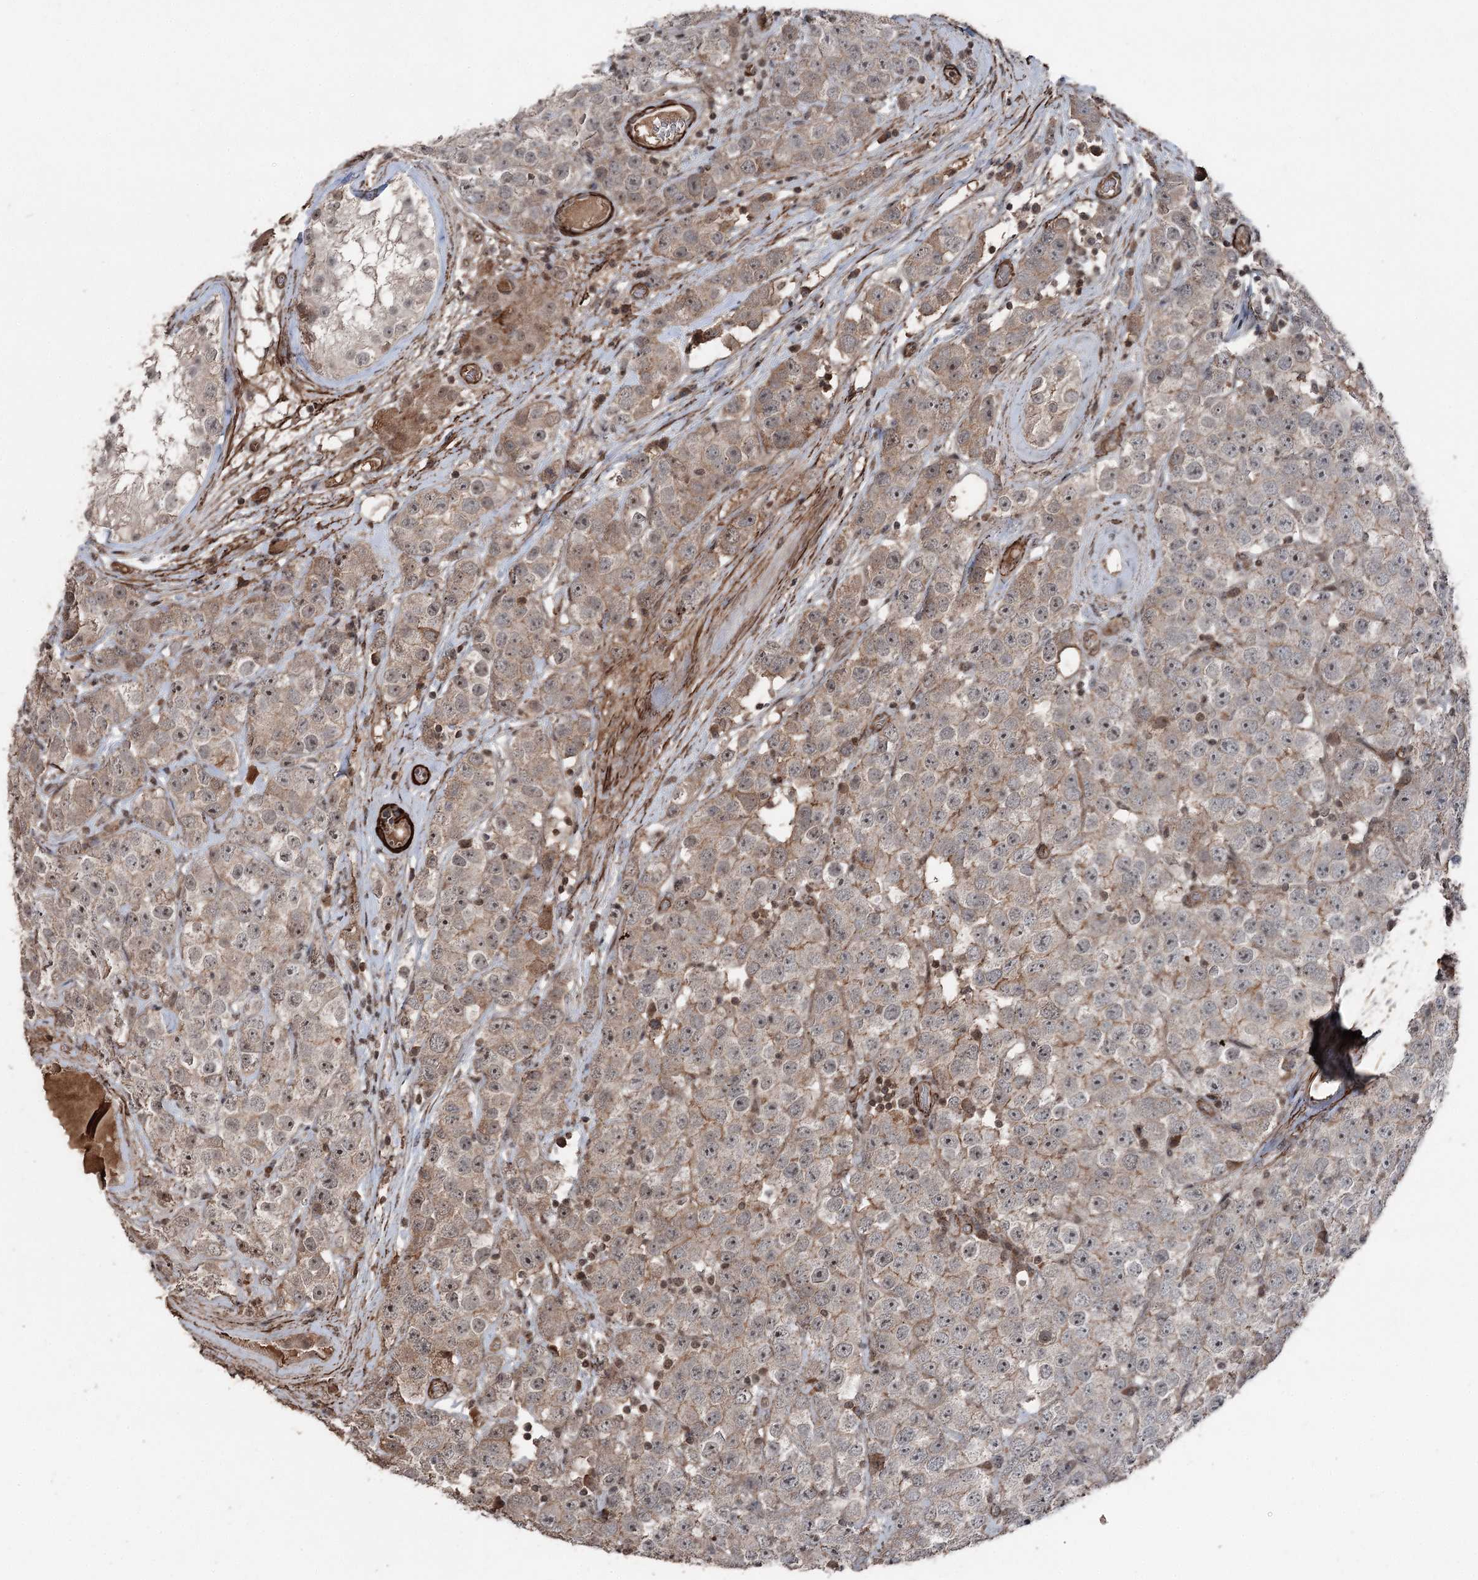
{"staining": {"intensity": "weak", "quantity": "25%-75%", "location": "cytoplasmic/membranous,nuclear"}, "tissue": "testis cancer", "cell_type": "Tumor cells", "image_type": "cancer", "snomed": [{"axis": "morphology", "description": "Seminoma, NOS"}, {"axis": "topography", "description": "Testis"}], "caption": "A histopathology image showing weak cytoplasmic/membranous and nuclear expression in about 25%-75% of tumor cells in testis cancer, as visualized by brown immunohistochemical staining.", "gene": "CCDC82", "patient": {"sex": "male", "age": 28}}